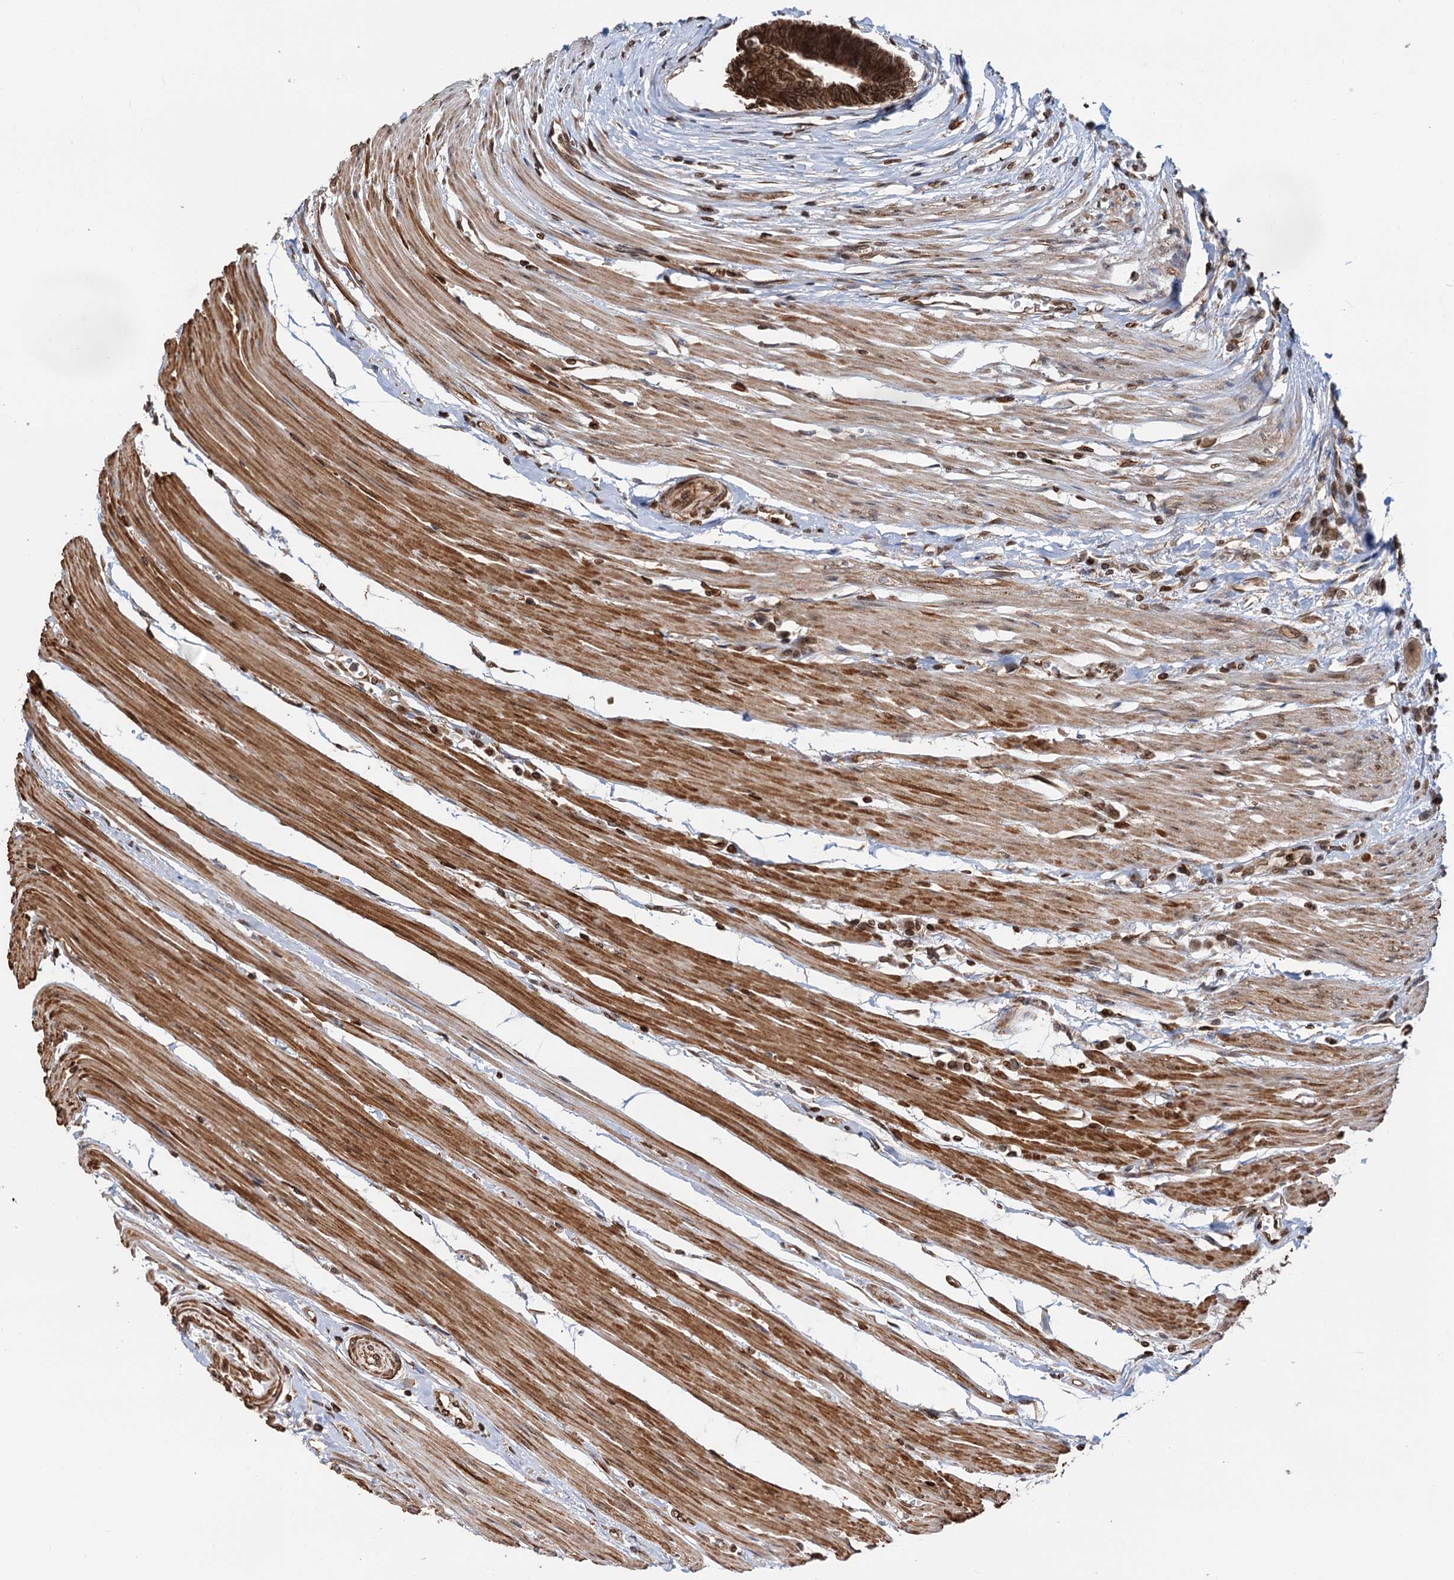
{"staining": {"intensity": "strong", "quantity": ">75%", "location": "nuclear"}, "tissue": "colorectal cancer", "cell_type": "Tumor cells", "image_type": "cancer", "snomed": [{"axis": "morphology", "description": "Adenocarcinoma, NOS"}, {"axis": "topography", "description": "Rectum"}], "caption": "Immunohistochemical staining of human adenocarcinoma (colorectal) demonstrates high levels of strong nuclear protein expression in about >75% of tumor cells.", "gene": "ZC3H13", "patient": {"sex": "female", "age": 65}}